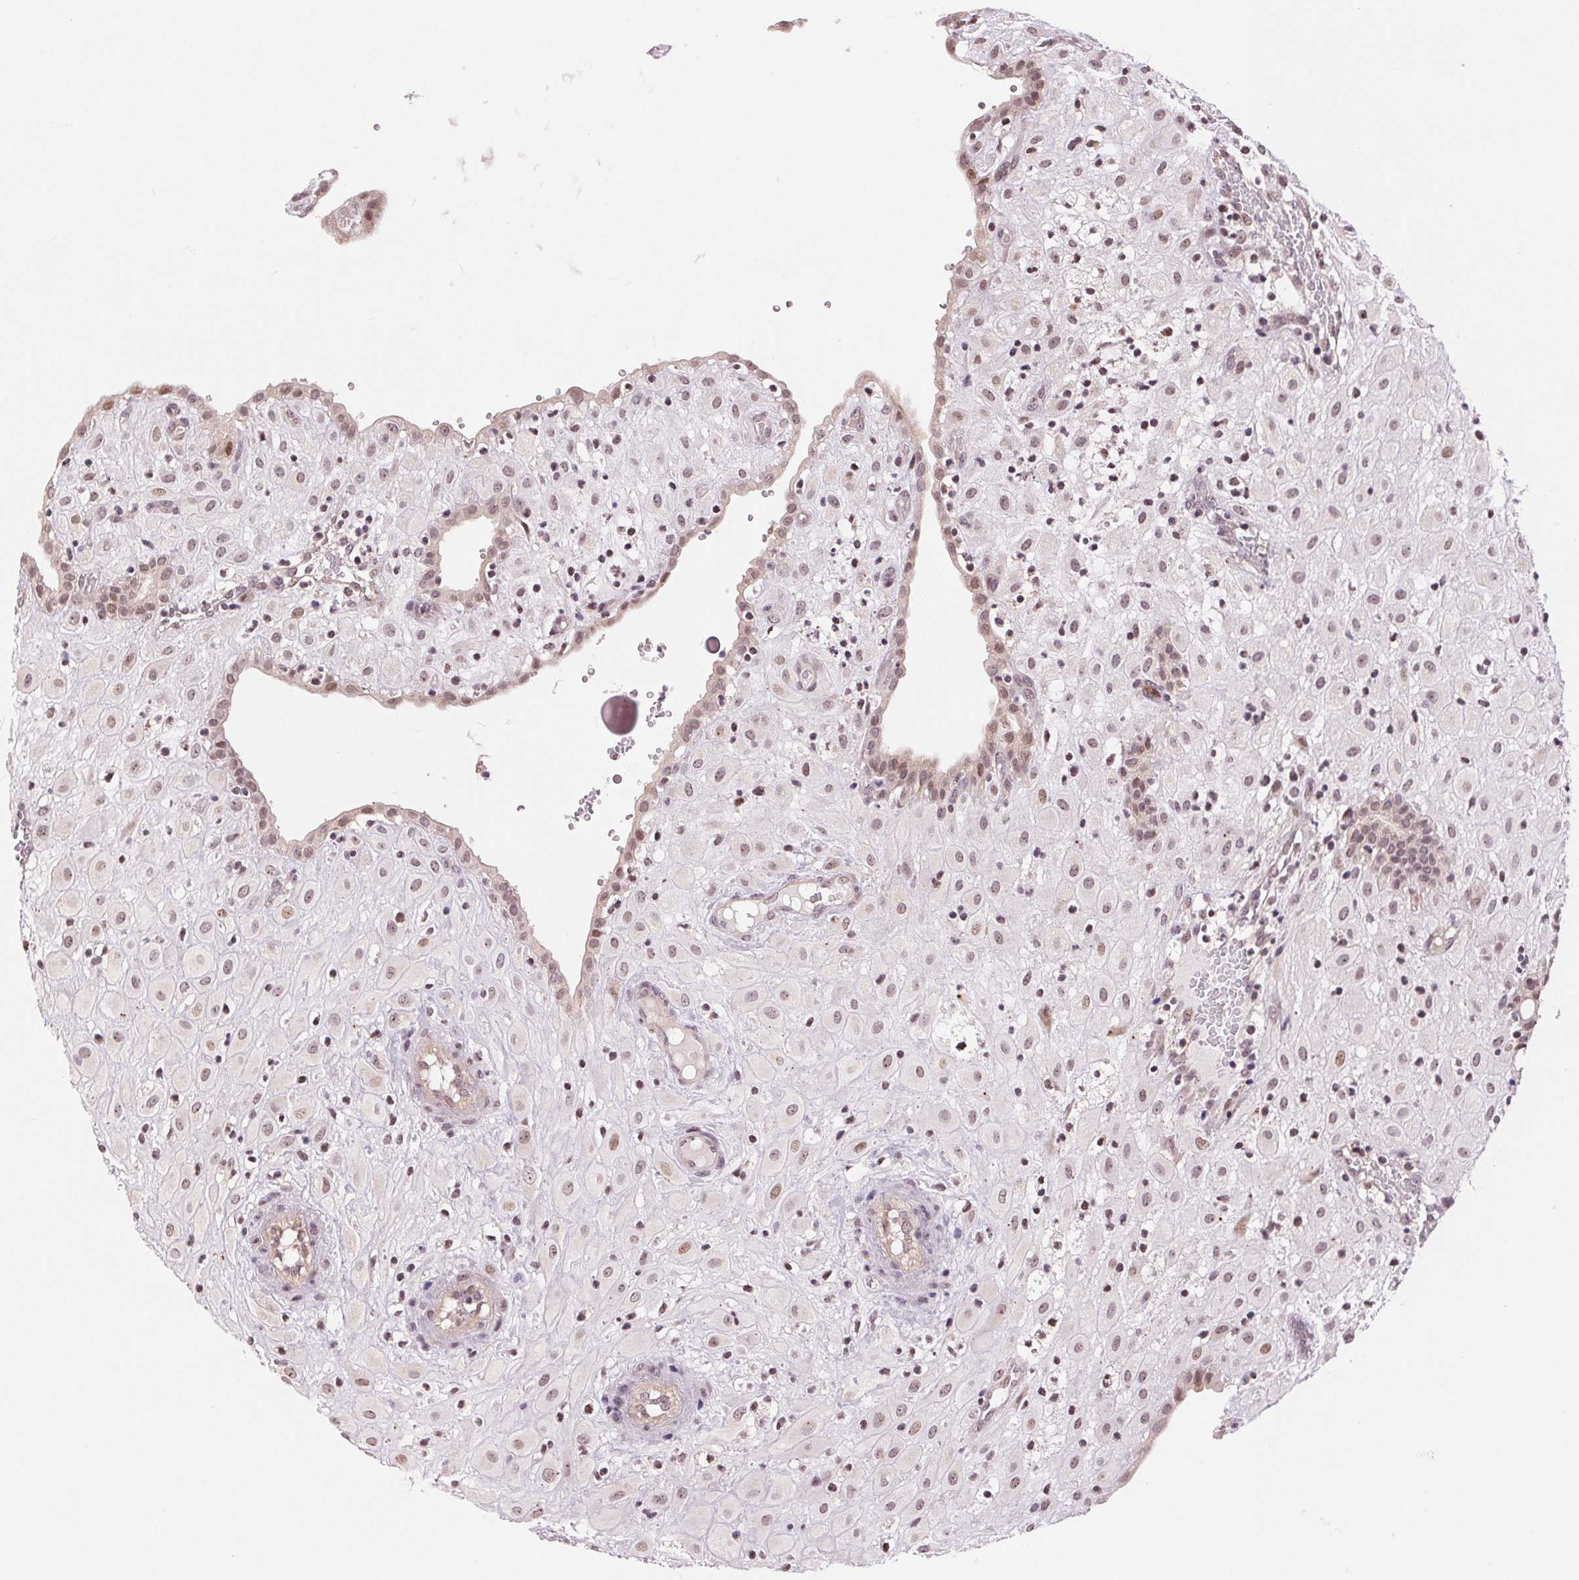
{"staining": {"intensity": "weak", "quantity": ">75%", "location": "nuclear"}, "tissue": "placenta", "cell_type": "Decidual cells", "image_type": "normal", "snomed": [{"axis": "morphology", "description": "Normal tissue, NOS"}, {"axis": "topography", "description": "Placenta"}], "caption": "Benign placenta demonstrates weak nuclear expression in about >75% of decidual cells The staining was performed using DAB (3,3'-diaminobenzidine), with brown indicating positive protein expression. Nuclei are stained blue with hematoxylin..", "gene": "CHMP4B", "patient": {"sex": "female", "age": 24}}